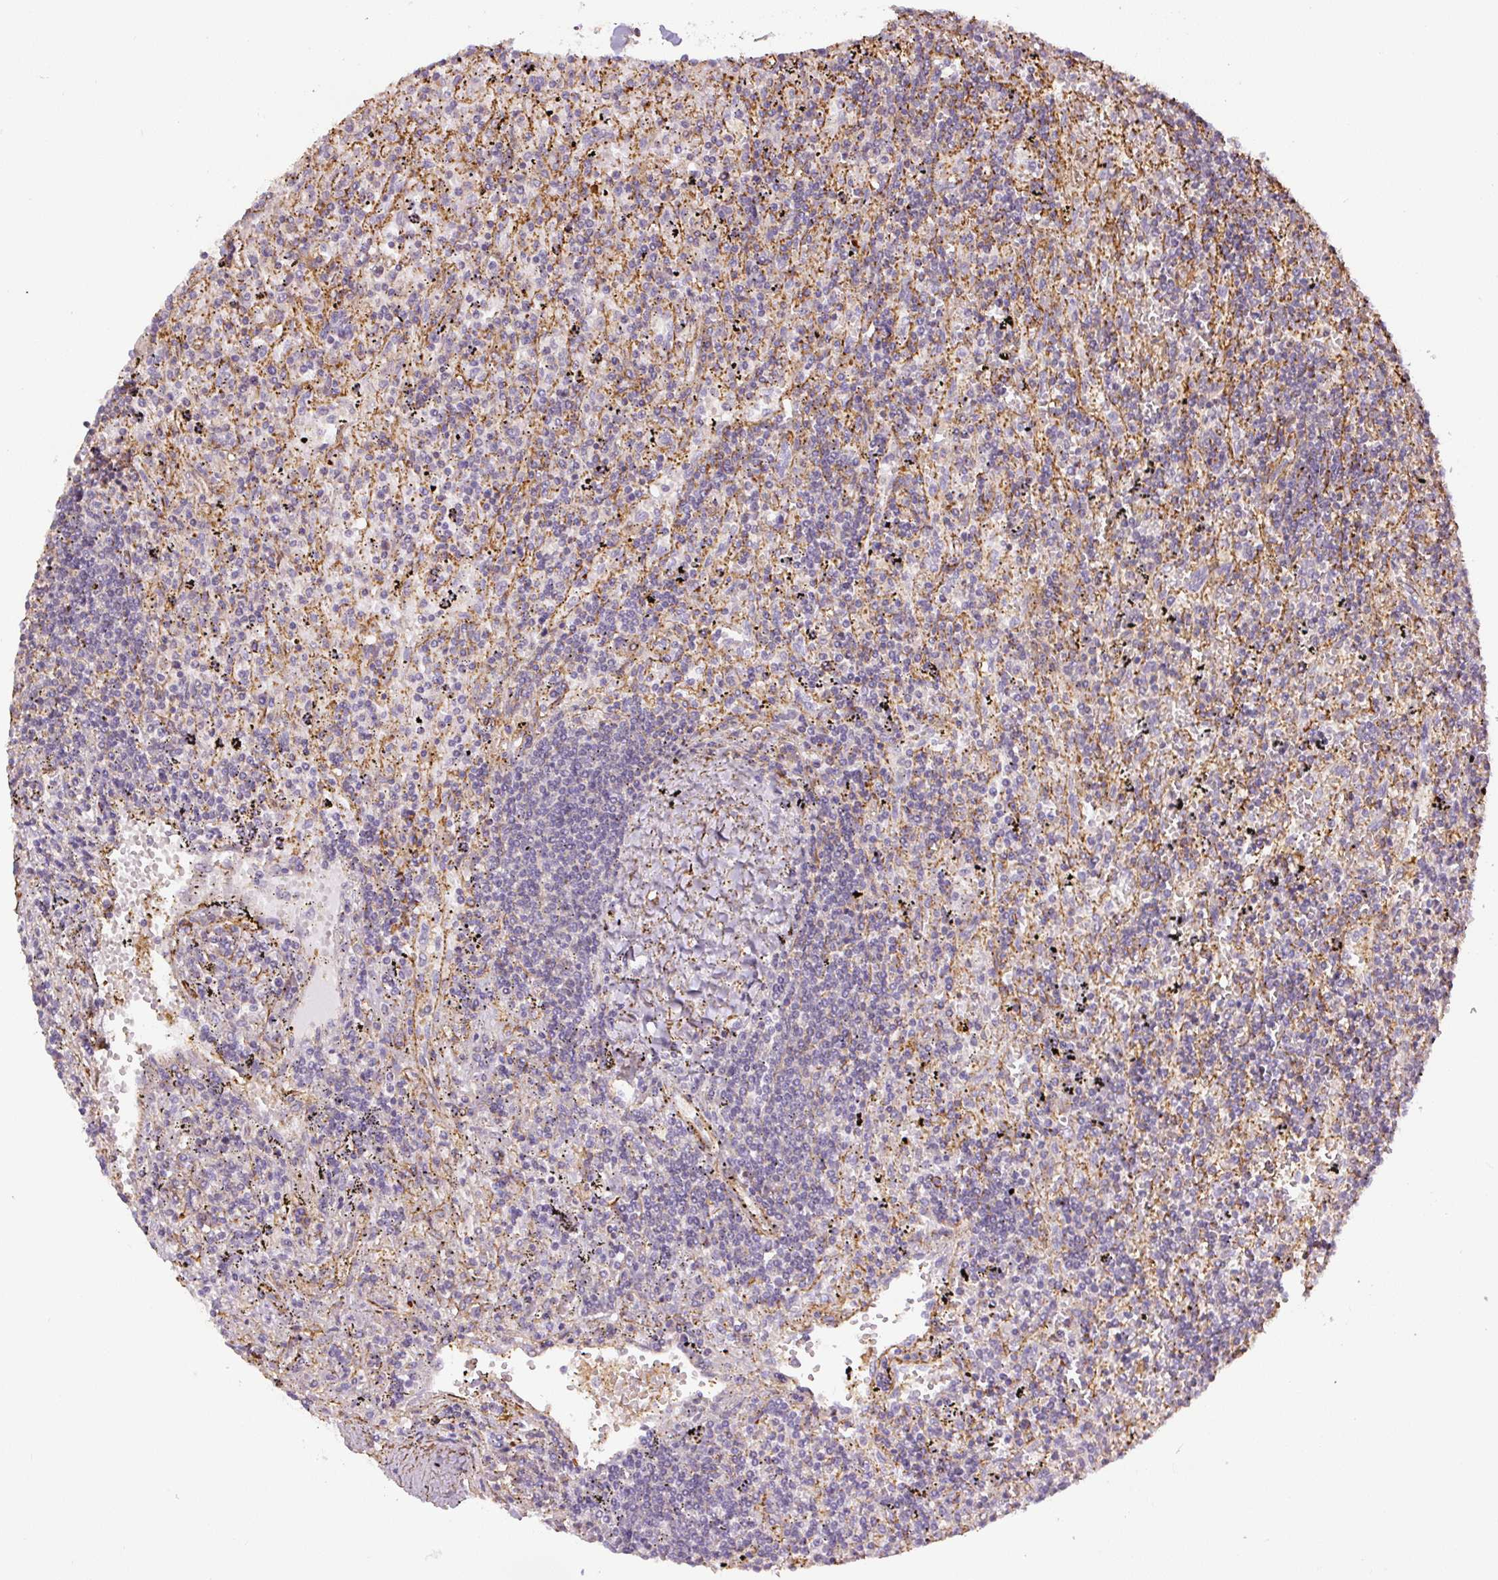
{"staining": {"intensity": "negative", "quantity": "none", "location": "none"}, "tissue": "lymphoma", "cell_type": "Tumor cells", "image_type": "cancer", "snomed": [{"axis": "morphology", "description": "Malignant lymphoma, non-Hodgkin's type, Low grade"}, {"axis": "topography", "description": "Spleen"}], "caption": "Immunohistochemistry (IHC) of human malignant lymphoma, non-Hodgkin's type (low-grade) demonstrates no expression in tumor cells.", "gene": "MYL12A", "patient": {"sex": "male", "age": 76}}